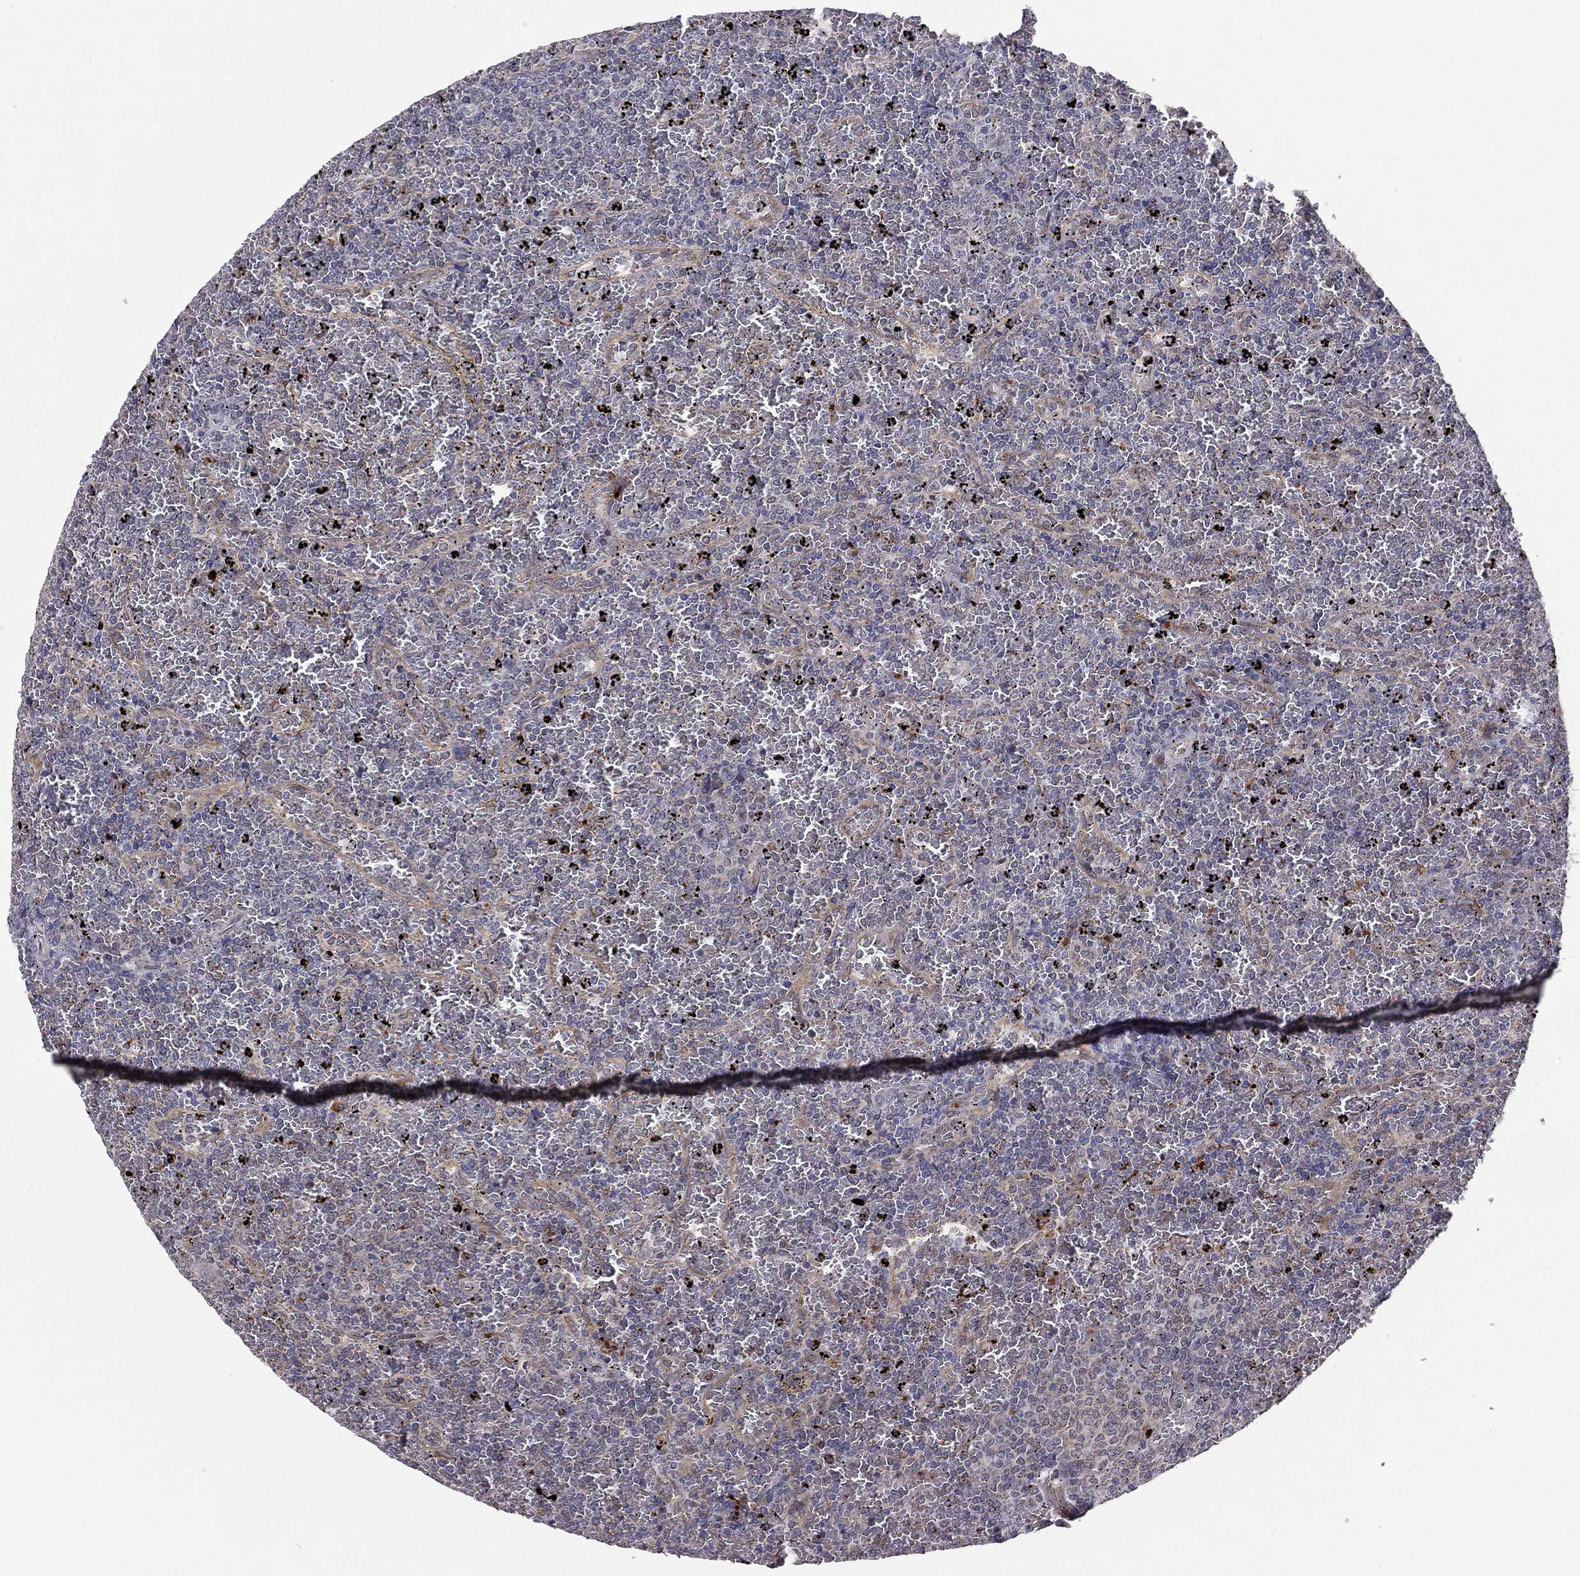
{"staining": {"intensity": "negative", "quantity": "none", "location": "none"}, "tissue": "lymphoma", "cell_type": "Tumor cells", "image_type": "cancer", "snomed": [{"axis": "morphology", "description": "Malignant lymphoma, non-Hodgkin's type, Low grade"}, {"axis": "topography", "description": "Spleen"}], "caption": "Immunohistochemistry of human malignant lymphoma, non-Hodgkin's type (low-grade) demonstrates no staining in tumor cells.", "gene": "YIF1A", "patient": {"sex": "female", "age": 77}}